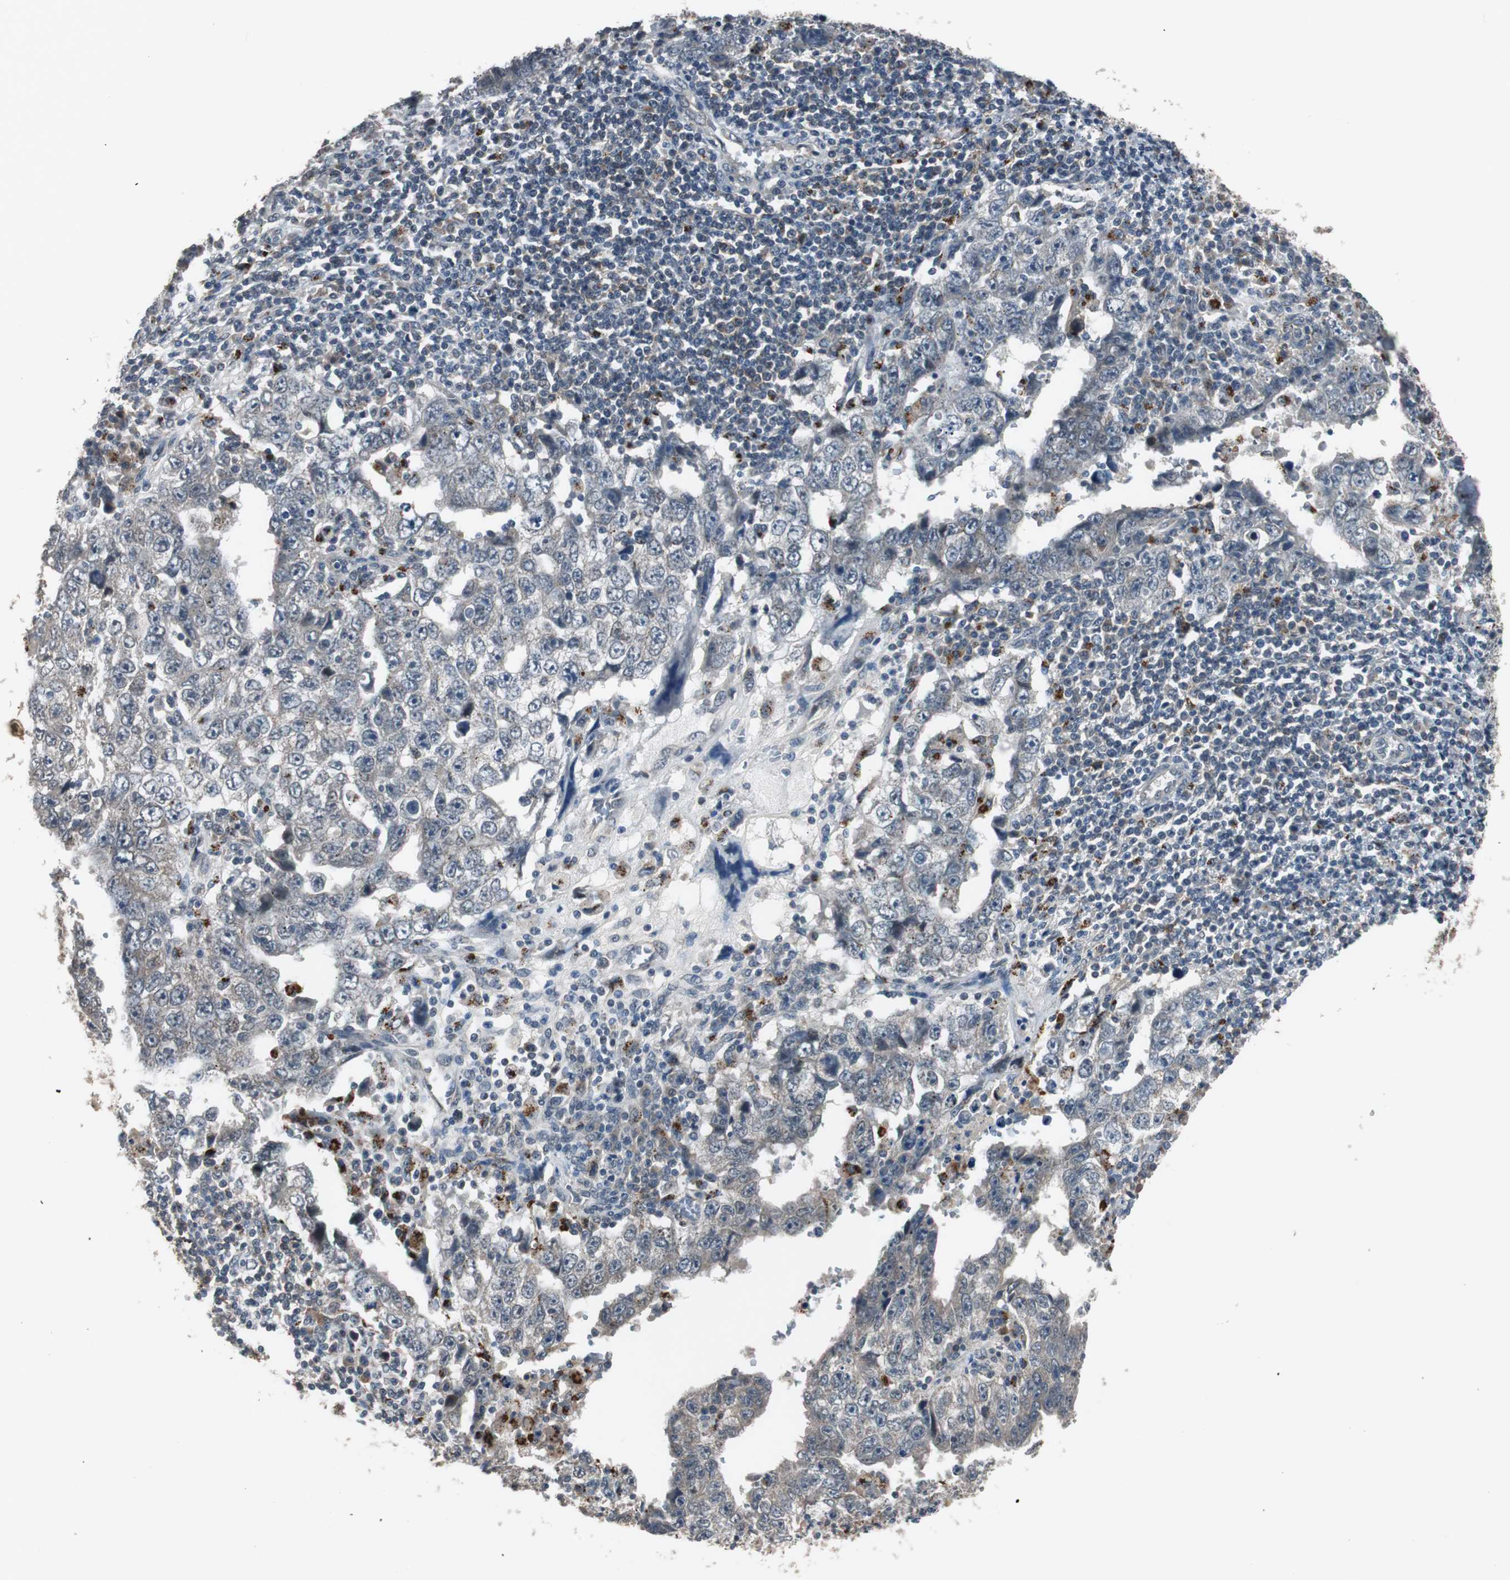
{"staining": {"intensity": "negative", "quantity": "none", "location": "none"}, "tissue": "testis cancer", "cell_type": "Tumor cells", "image_type": "cancer", "snomed": [{"axis": "morphology", "description": "Carcinoma, Embryonal, NOS"}, {"axis": "topography", "description": "Testis"}], "caption": "Immunohistochemistry of embryonal carcinoma (testis) displays no staining in tumor cells. (Immunohistochemistry, brightfield microscopy, high magnification).", "gene": "BOLA1", "patient": {"sex": "male", "age": 26}}